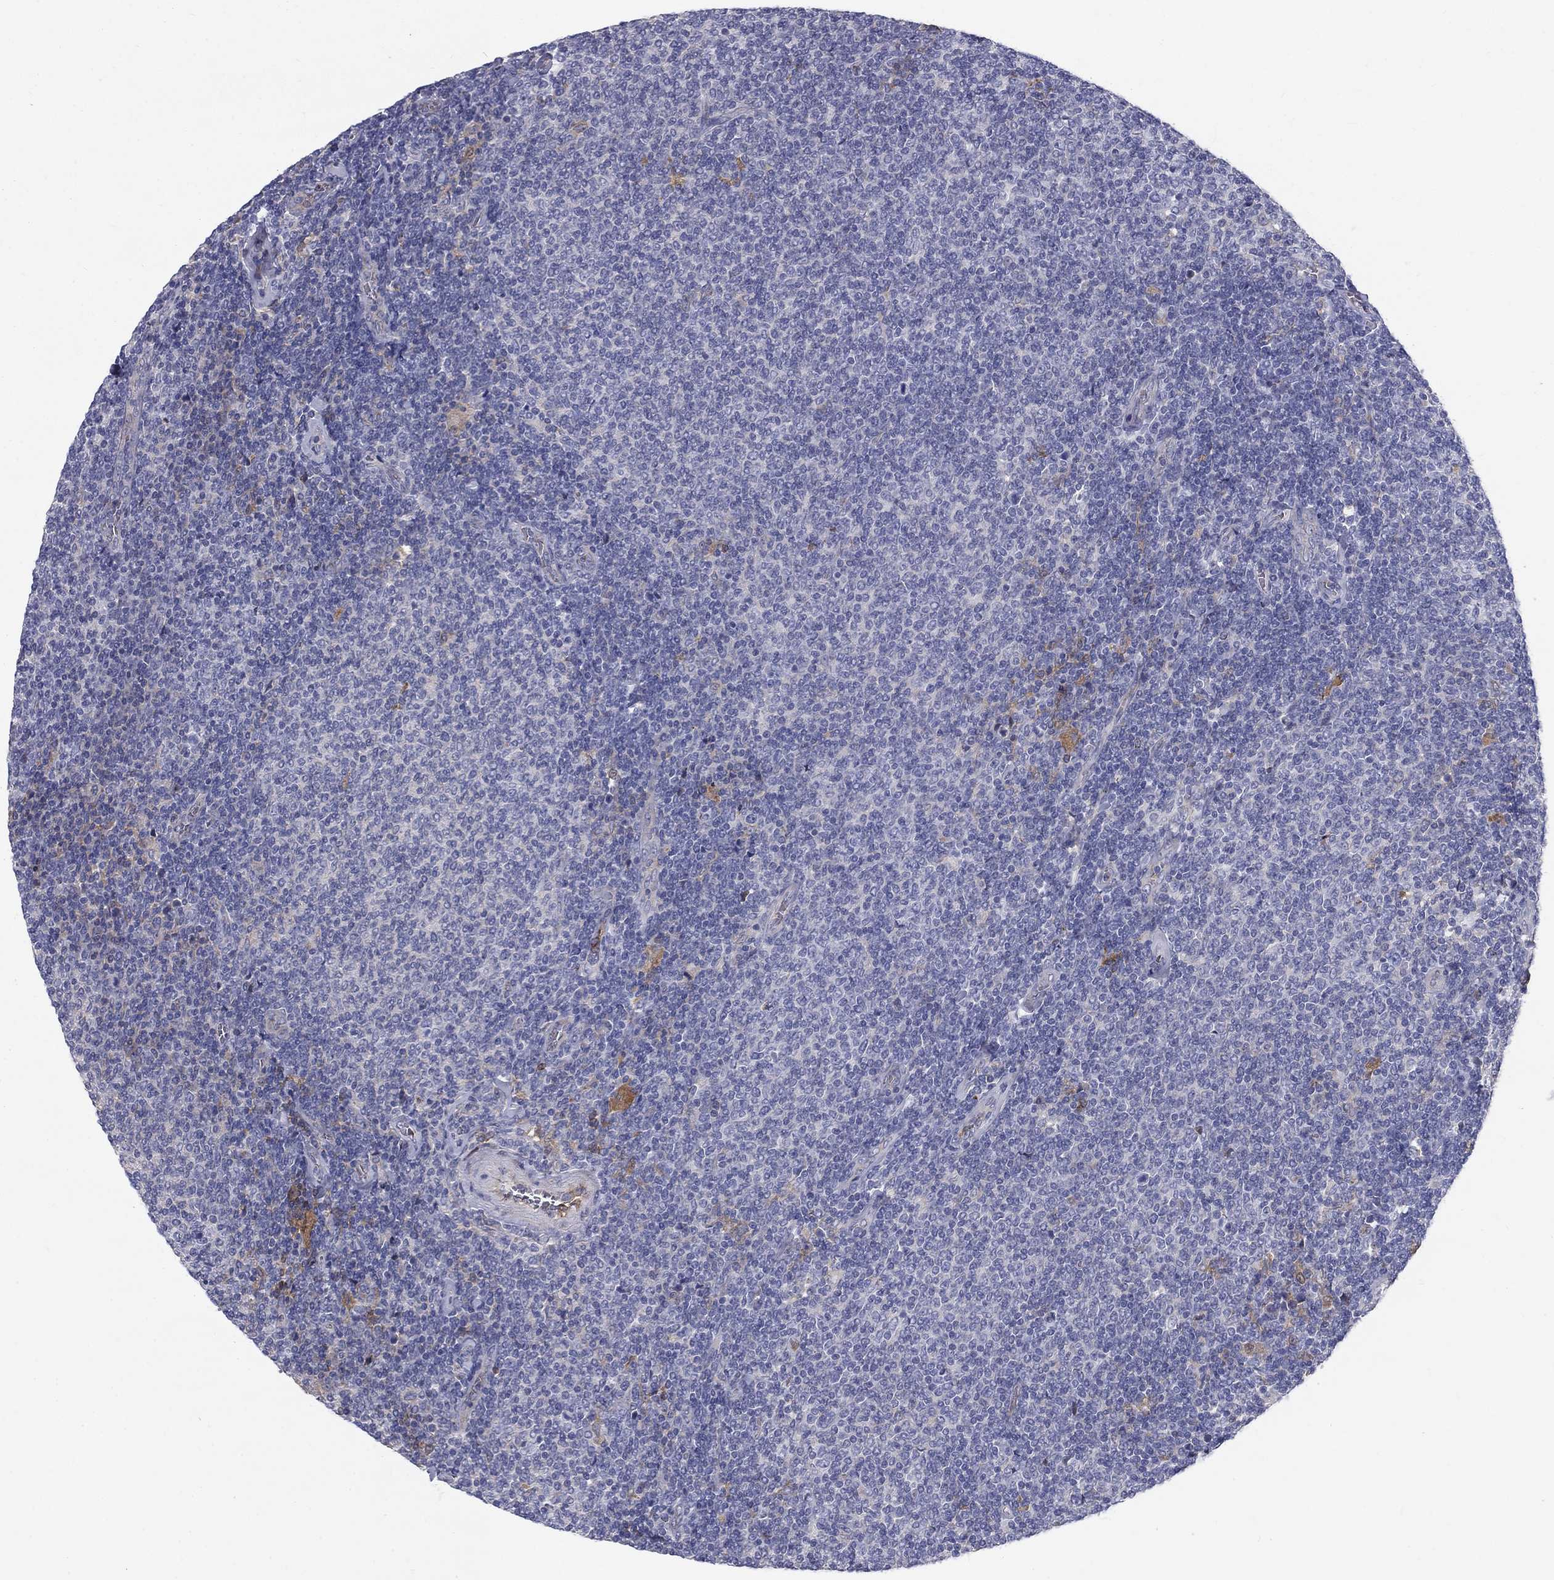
{"staining": {"intensity": "negative", "quantity": "none", "location": "none"}, "tissue": "lymphoma", "cell_type": "Tumor cells", "image_type": "cancer", "snomed": [{"axis": "morphology", "description": "Malignant lymphoma, non-Hodgkin's type, Low grade"}, {"axis": "topography", "description": "Lymph node"}], "caption": "Low-grade malignant lymphoma, non-Hodgkin's type was stained to show a protein in brown. There is no significant expression in tumor cells.", "gene": "EPDR1", "patient": {"sex": "male", "age": 52}}